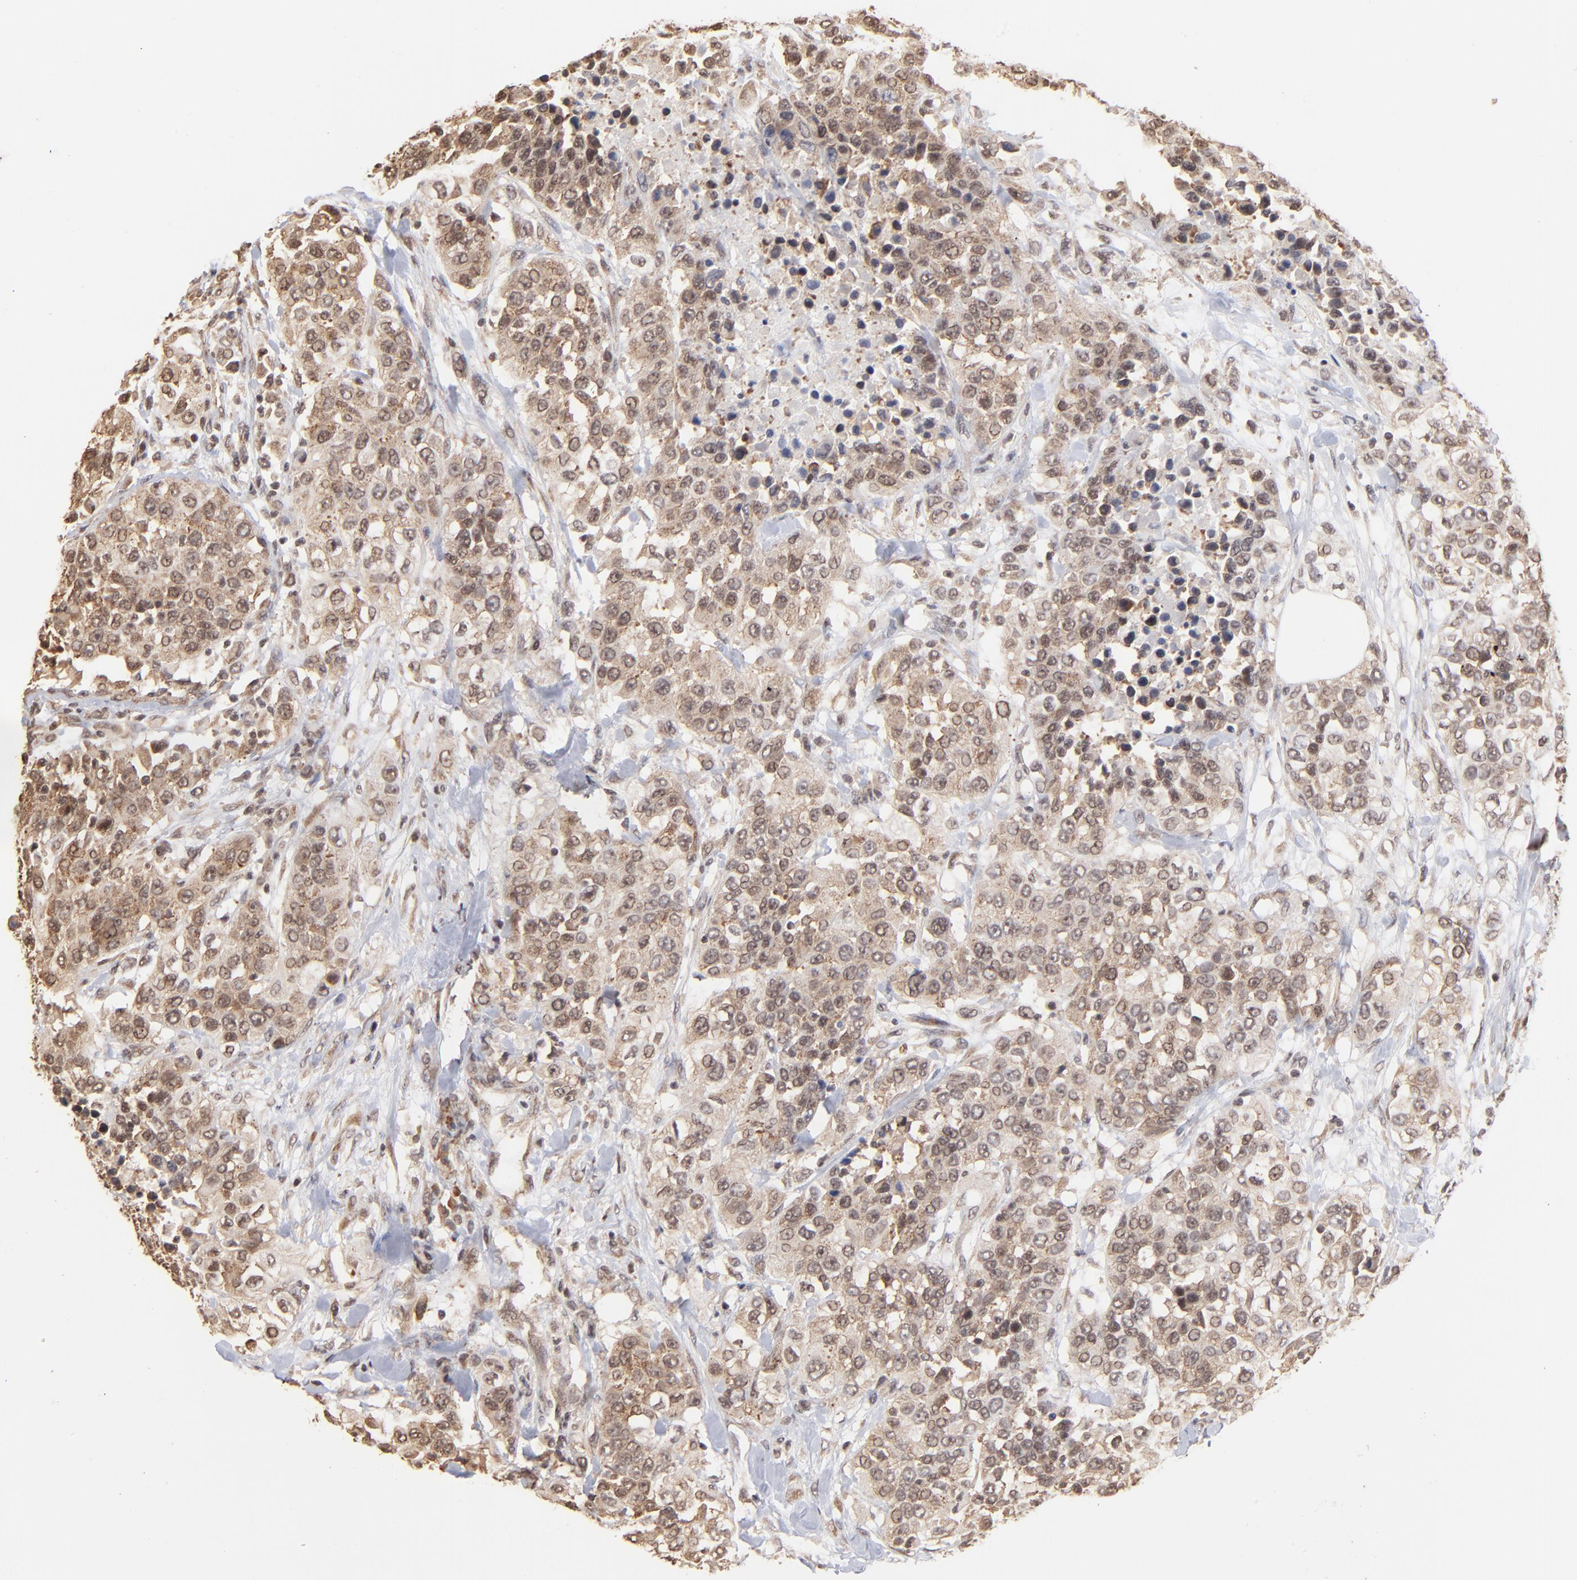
{"staining": {"intensity": "weak", "quantity": "25%-75%", "location": "cytoplasmic/membranous,nuclear"}, "tissue": "urothelial cancer", "cell_type": "Tumor cells", "image_type": "cancer", "snomed": [{"axis": "morphology", "description": "Urothelial carcinoma, High grade"}, {"axis": "topography", "description": "Urinary bladder"}], "caption": "Immunohistochemical staining of urothelial cancer displays low levels of weak cytoplasmic/membranous and nuclear protein staining in about 25%-75% of tumor cells.", "gene": "BRPF1", "patient": {"sex": "female", "age": 80}}